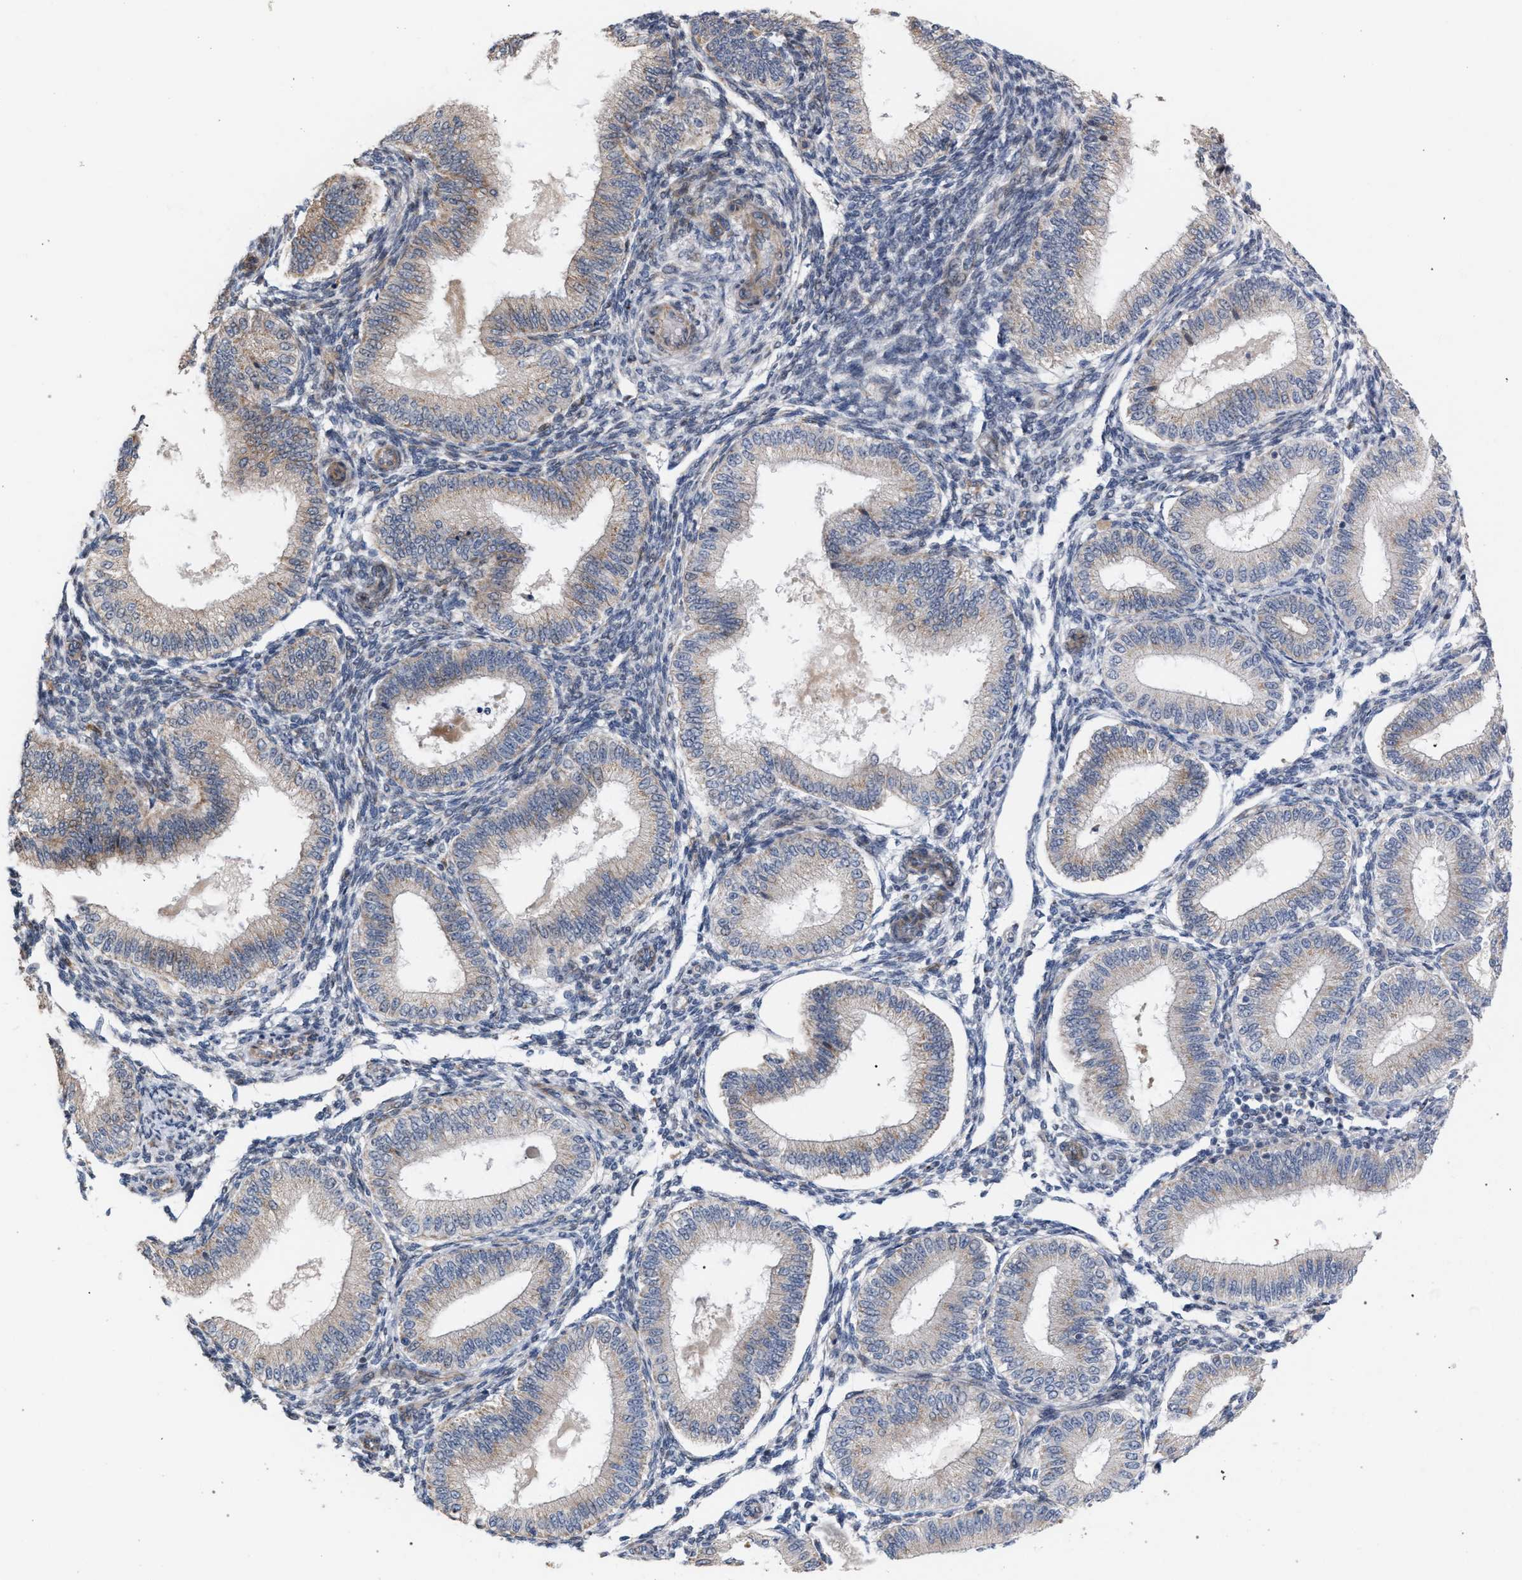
{"staining": {"intensity": "negative", "quantity": "none", "location": "none"}, "tissue": "endometrium", "cell_type": "Cells in endometrial stroma", "image_type": "normal", "snomed": [{"axis": "morphology", "description": "Normal tissue, NOS"}, {"axis": "topography", "description": "Endometrium"}], "caption": "Normal endometrium was stained to show a protein in brown. There is no significant positivity in cells in endometrial stroma.", "gene": "RNF135", "patient": {"sex": "female", "age": 39}}